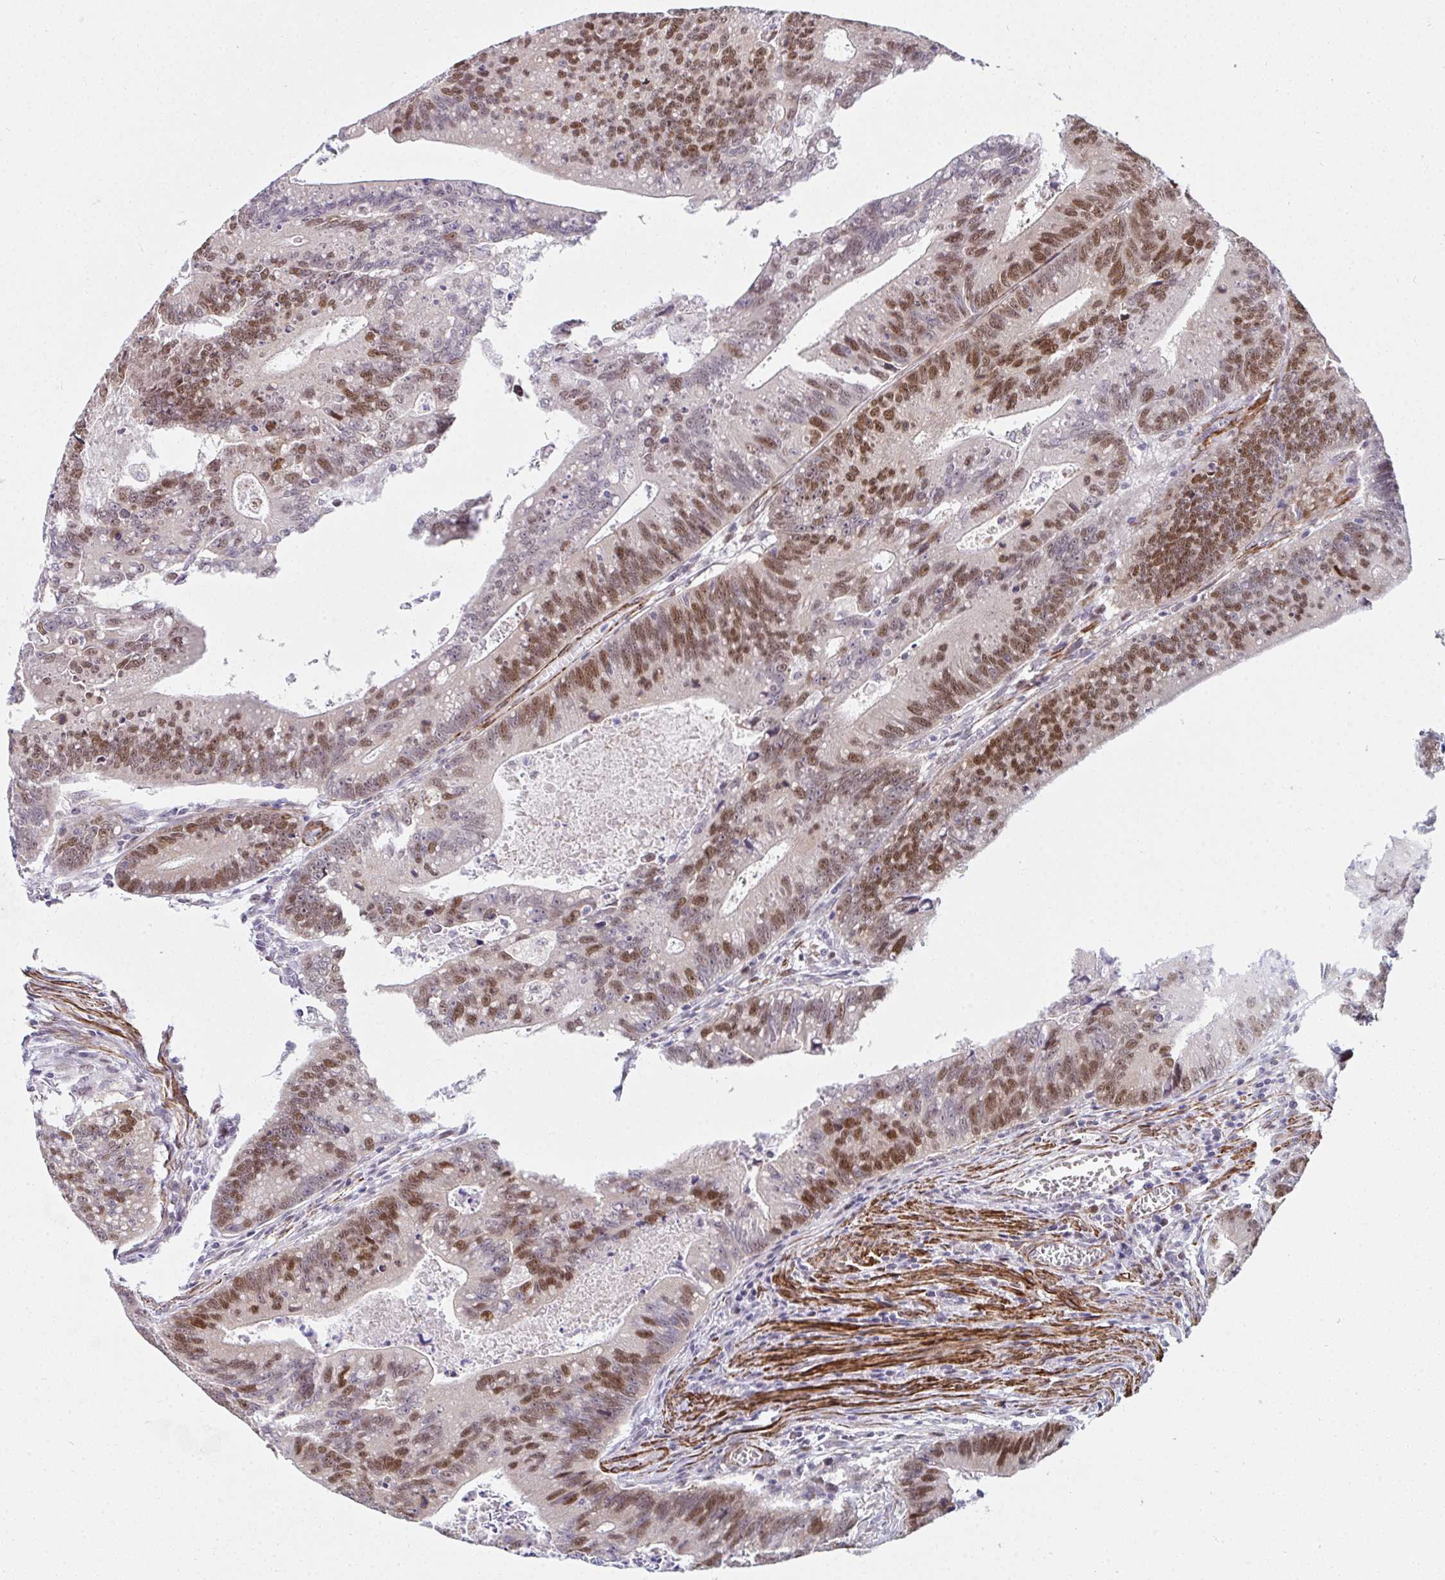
{"staining": {"intensity": "moderate", "quantity": ">75%", "location": "nuclear"}, "tissue": "colorectal cancer", "cell_type": "Tumor cells", "image_type": "cancer", "snomed": [{"axis": "morphology", "description": "Adenocarcinoma, NOS"}, {"axis": "topography", "description": "Rectum"}], "caption": "Protein staining of colorectal adenocarcinoma tissue exhibits moderate nuclear expression in approximately >75% of tumor cells. (DAB IHC, brown staining for protein, blue staining for nuclei).", "gene": "GINS2", "patient": {"sex": "female", "age": 81}}